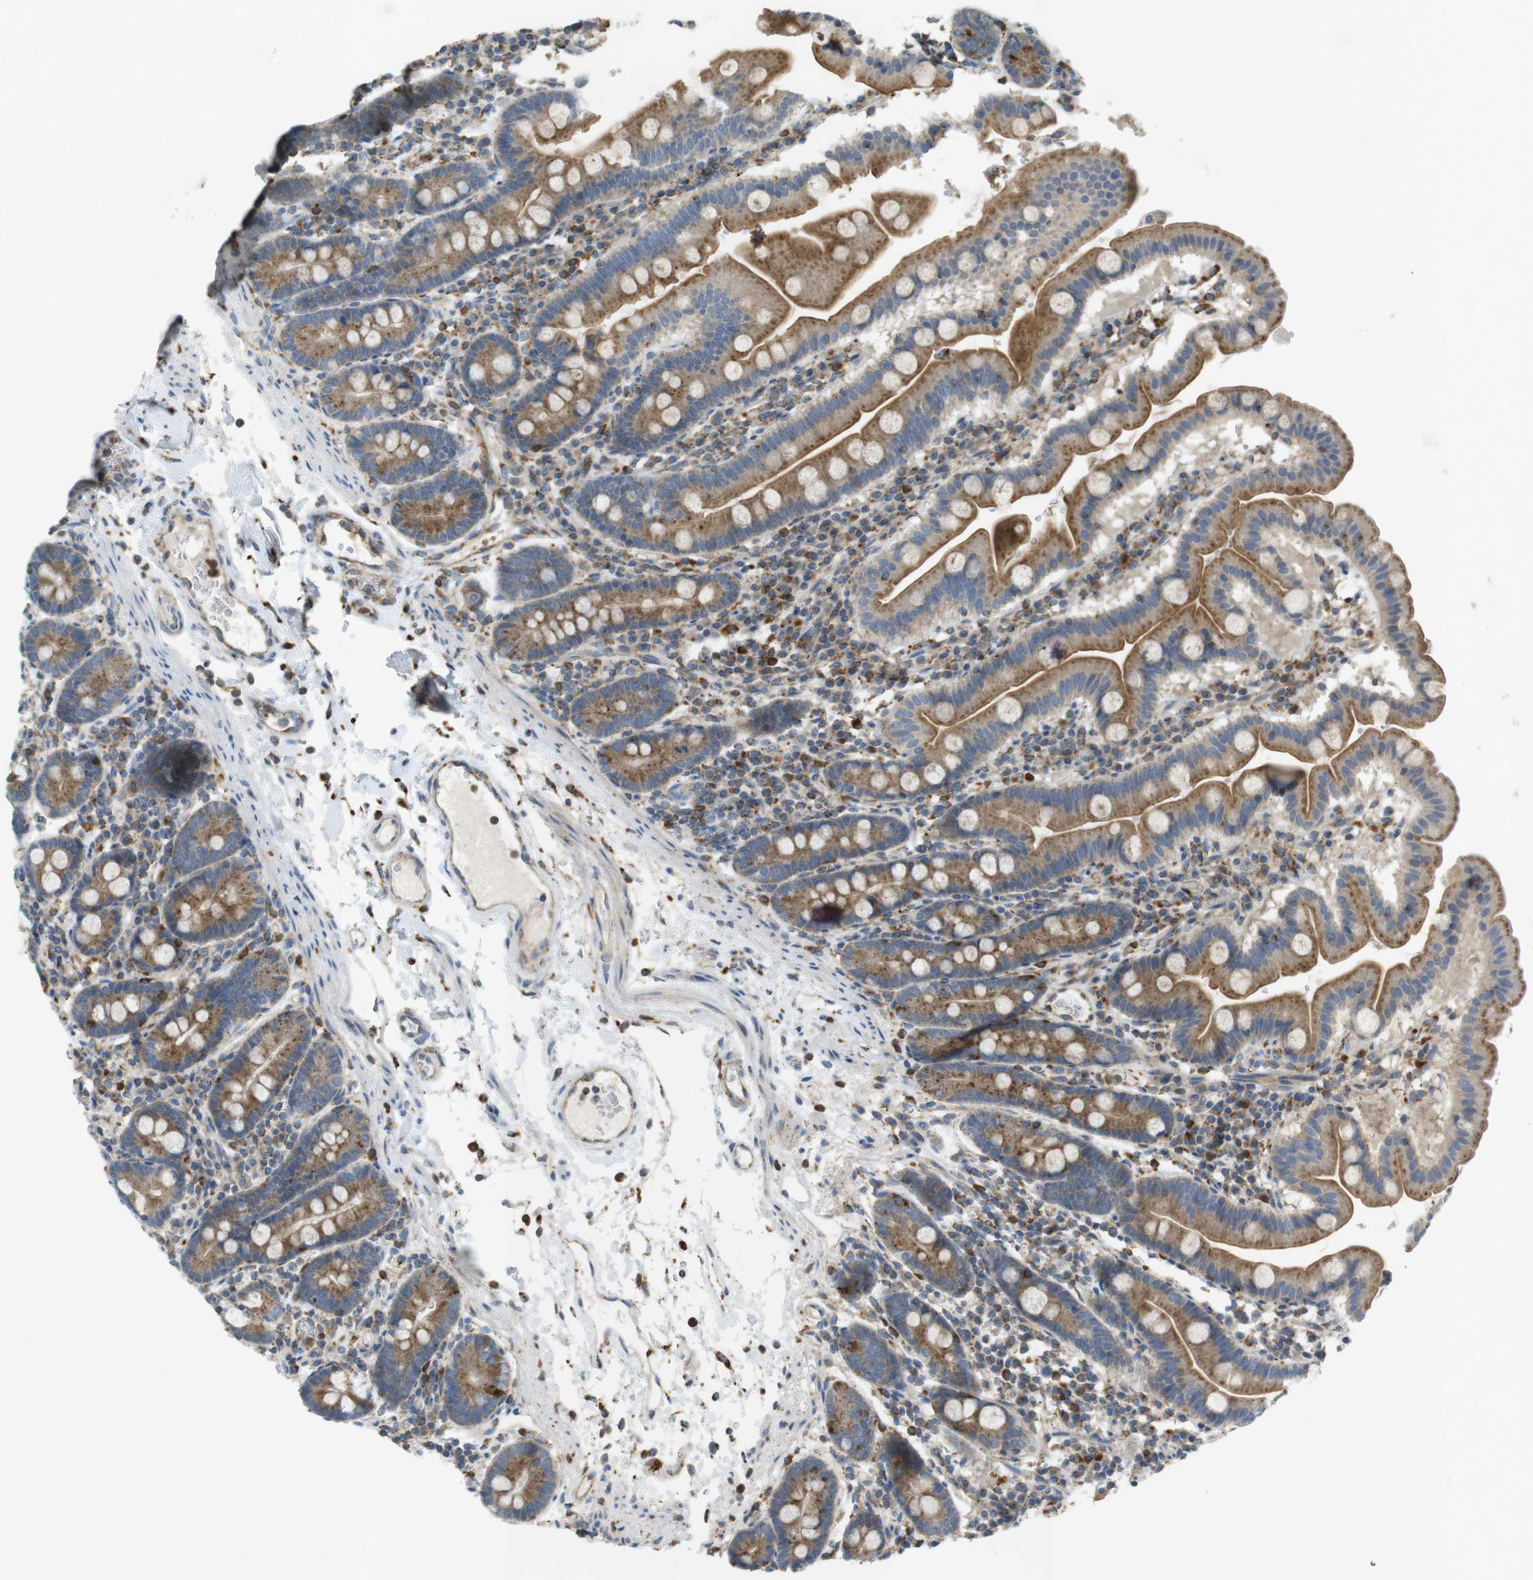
{"staining": {"intensity": "moderate", "quantity": ">75%", "location": "cytoplasmic/membranous"}, "tissue": "duodenum", "cell_type": "Glandular cells", "image_type": "normal", "snomed": [{"axis": "morphology", "description": "Normal tissue, NOS"}, {"axis": "topography", "description": "Duodenum"}], "caption": "Glandular cells exhibit moderate cytoplasmic/membranous positivity in approximately >75% of cells in unremarkable duodenum. The protein of interest is stained brown, and the nuclei are stained in blue (DAB IHC with brightfield microscopy, high magnification).", "gene": "LAMP1", "patient": {"sex": "male", "age": 50}}